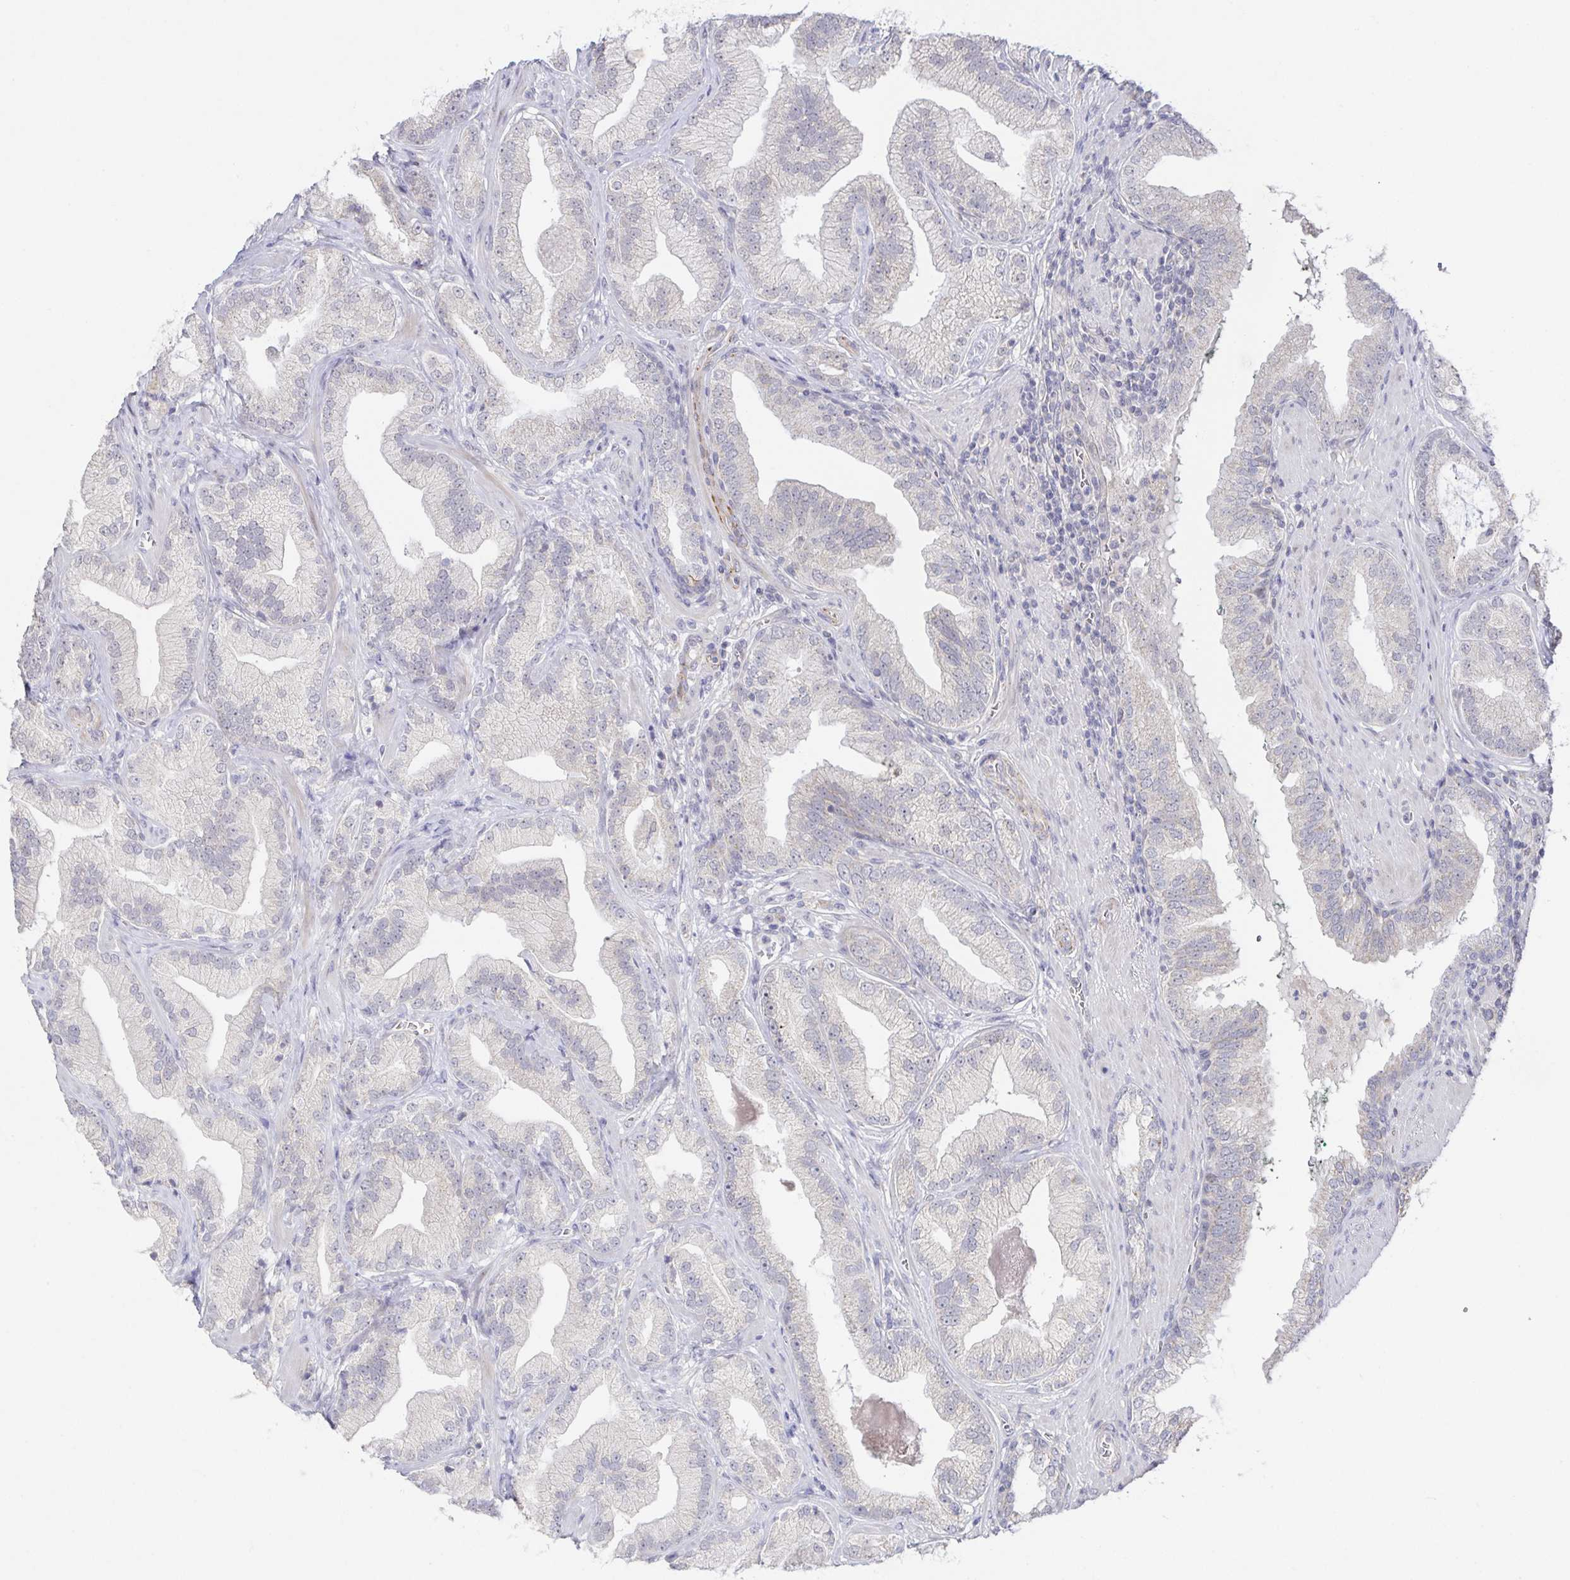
{"staining": {"intensity": "negative", "quantity": "none", "location": "none"}, "tissue": "prostate cancer", "cell_type": "Tumor cells", "image_type": "cancer", "snomed": [{"axis": "morphology", "description": "Adenocarcinoma, Low grade"}, {"axis": "topography", "description": "Prostate"}], "caption": "Tumor cells are negative for brown protein staining in prostate low-grade adenocarcinoma.", "gene": "CIT", "patient": {"sex": "male", "age": 62}}